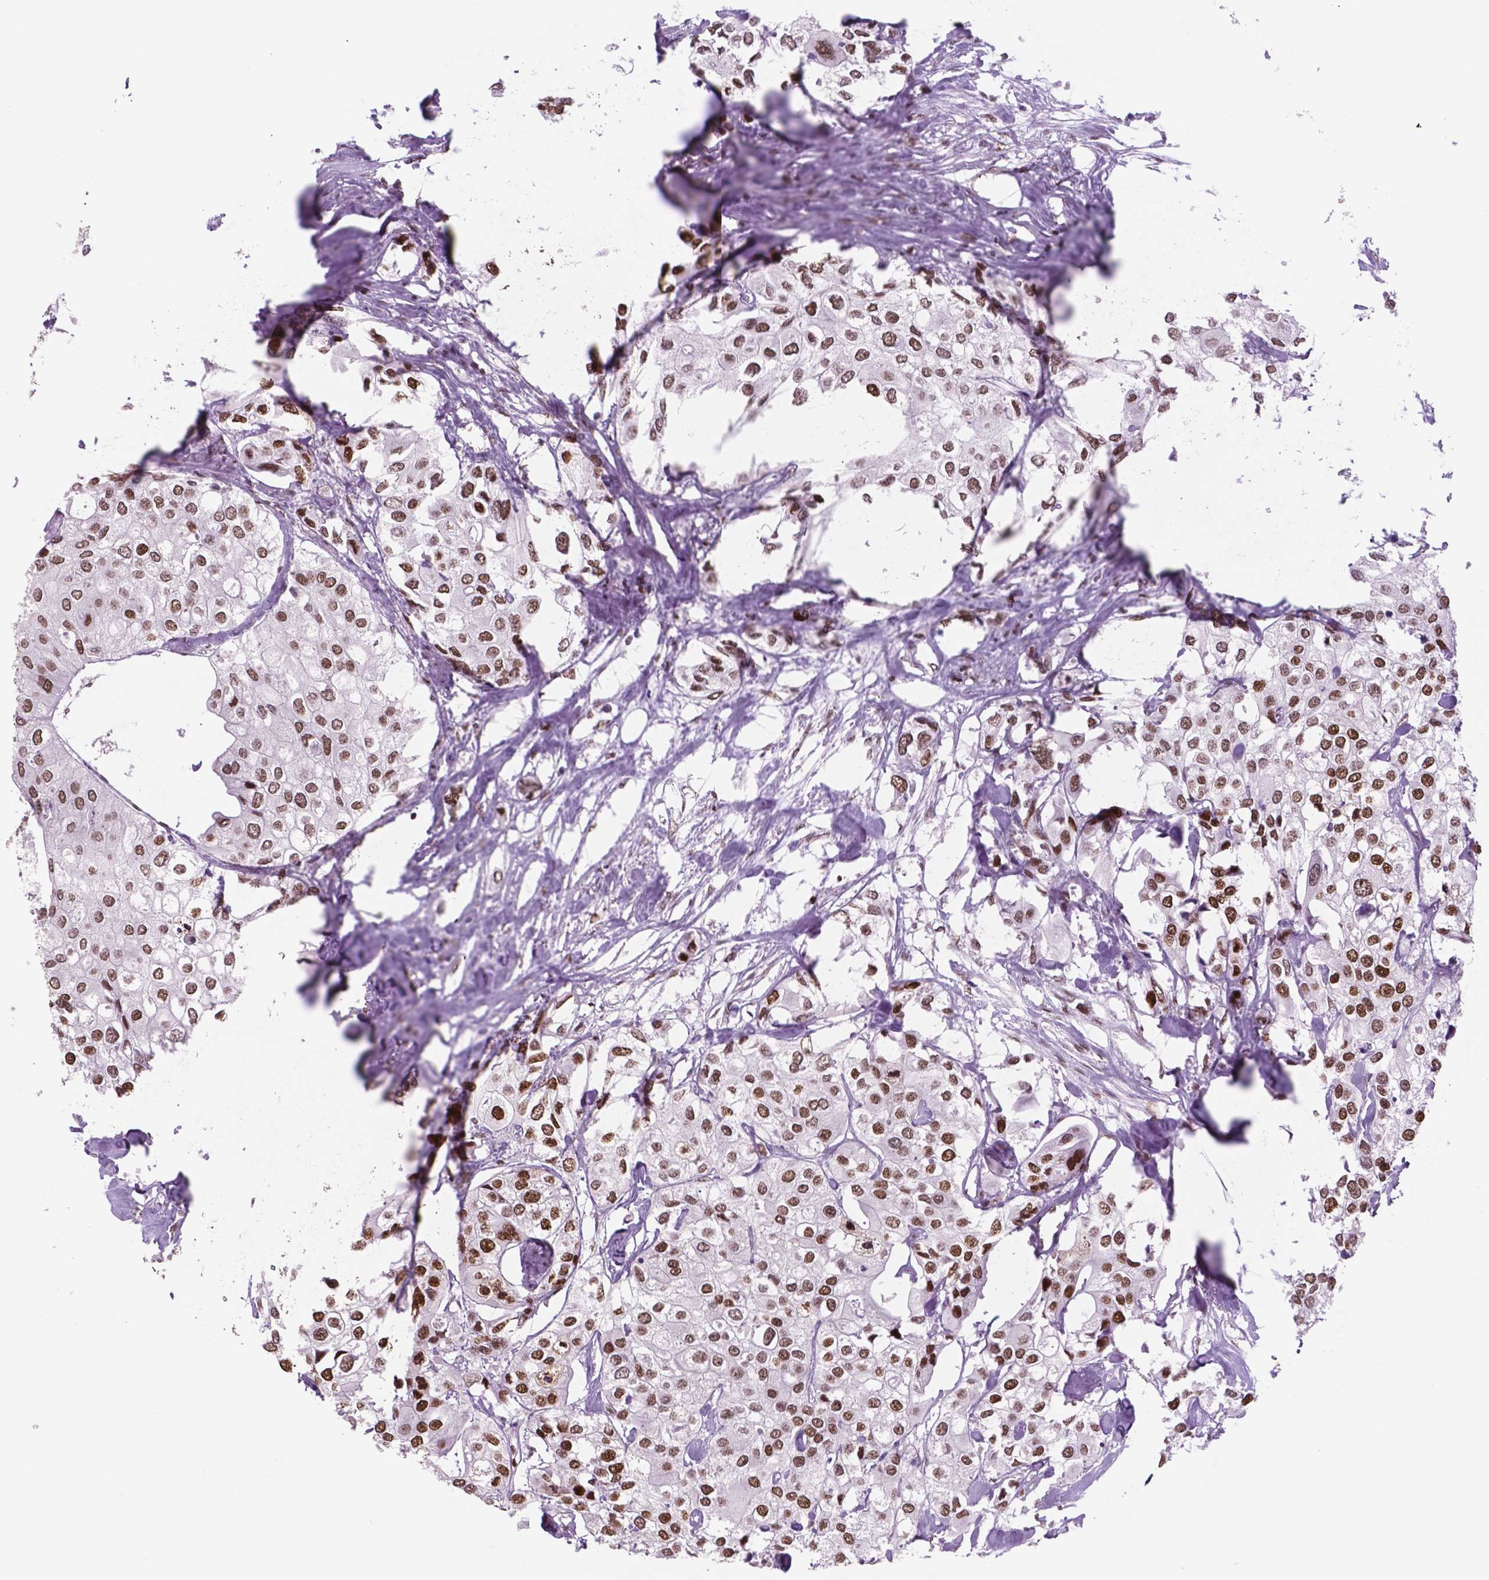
{"staining": {"intensity": "strong", "quantity": ">75%", "location": "nuclear"}, "tissue": "urothelial cancer", "cell_type": "Tumor cells", "image_type": "cancer", "snomed": [{"axis": "morphology", "description": "Urothelial carcinoma, High grade"}, {"axis": "topography", "description": "Urinary bladder"}], "caption": "The photomicrograph exhibits a brown stain indicating the presence of a protein in the nuclear of tumor cells in high-grade urothelial carcinoma.", "gene": "MSH6", "patient": {"sex": "male", "age": 64}}